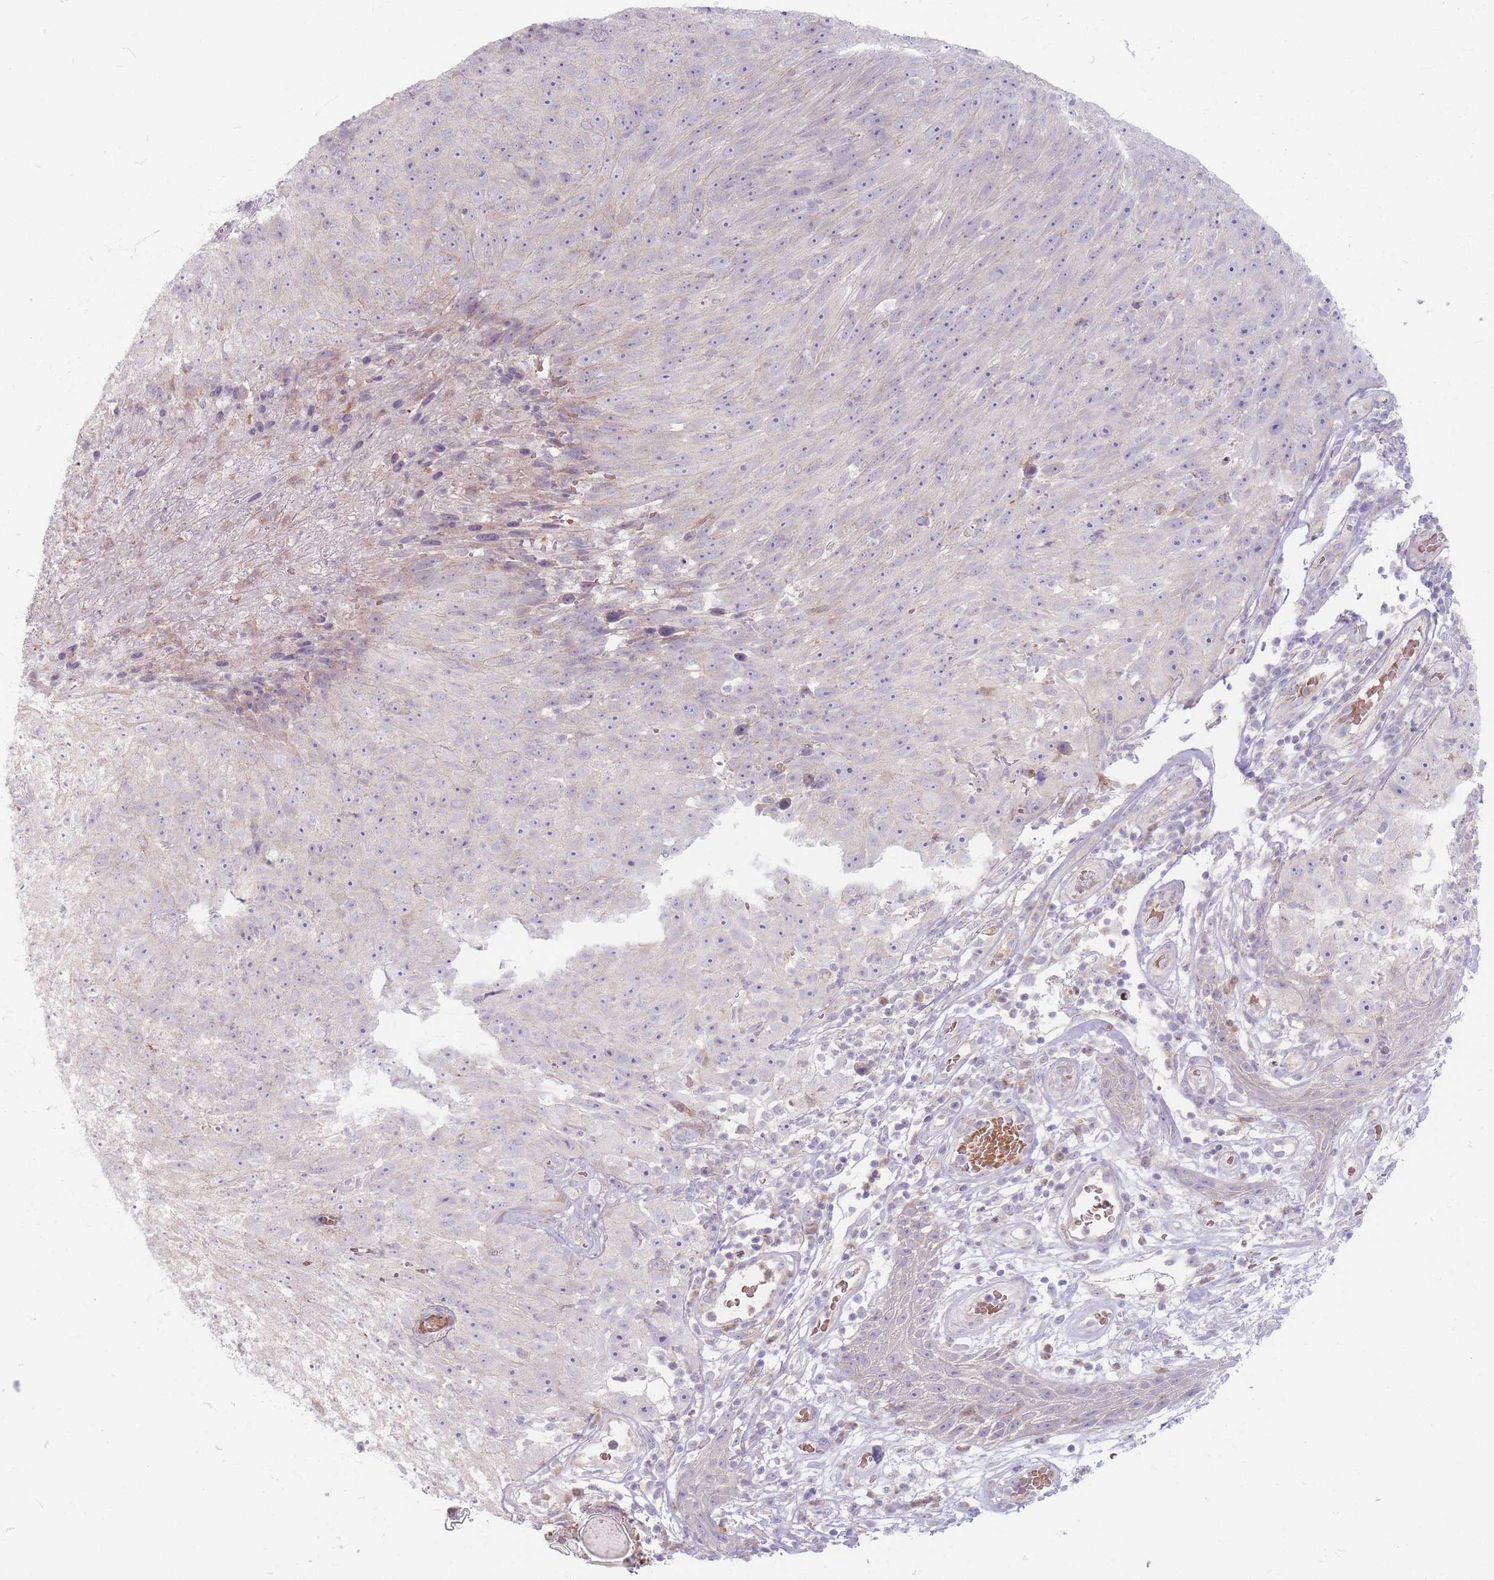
{"staining": {"intensity": "weak", "quantity": "<25%", "location": "cytoplasmic/membranous"}, "tissue": "skin cancer", "cell_type": "Tumor cells", "image_type": "cancer", "snomed": [{"axis": "morphology", "description": "Squamous cell carcinoma, NOS"}, {"axis": "topography", "description": "Skin"}], "caption": "Photomicrograph shows no protein expression in tumor cells of skin cancer tissue.", "gene": "CHCHD7", "patient": {"sex": "female", "age": 87}}